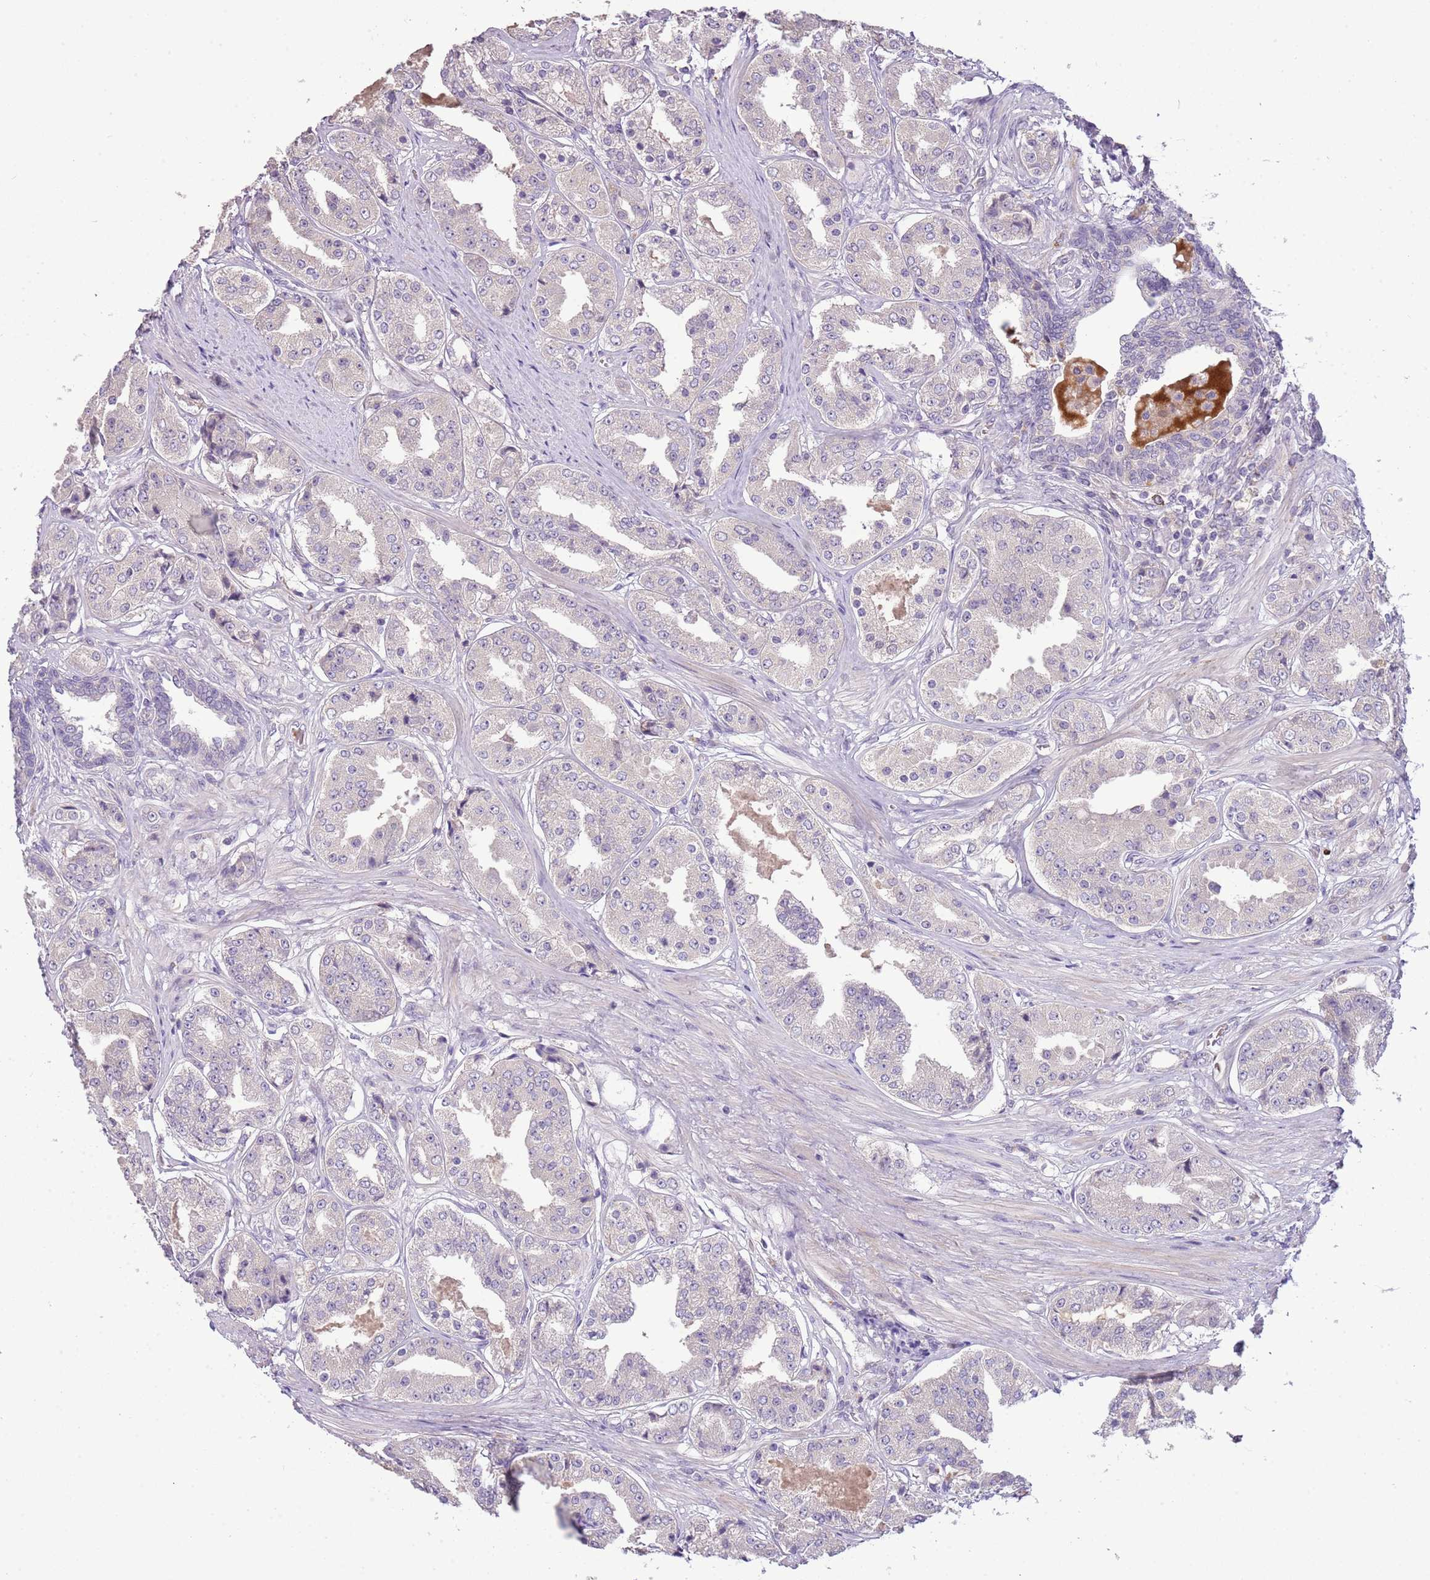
{"staining": {"intensity": "negative", "quantity": "none", "location": "none"}, "tissue": "prostate cancer", "cell_type": "Tumor cells", "image_type": "cancer", "snomed": [{"axis": "morphology", "description": "Adenocarcinoma, High grade"}, {"axis": "topography", "description": "Prostate"}], "caption": "High magnification brightfield microscopy of prostate adenocarcinoma (high-grade) stained with DAB (3,3'-diaminobenzidine) (brown) and counterstained with hematoxylin (blue): tumor cells show no significant positivity.", "gene": "SCAMP5", "patient": {"sex": "male", "age": 63}}